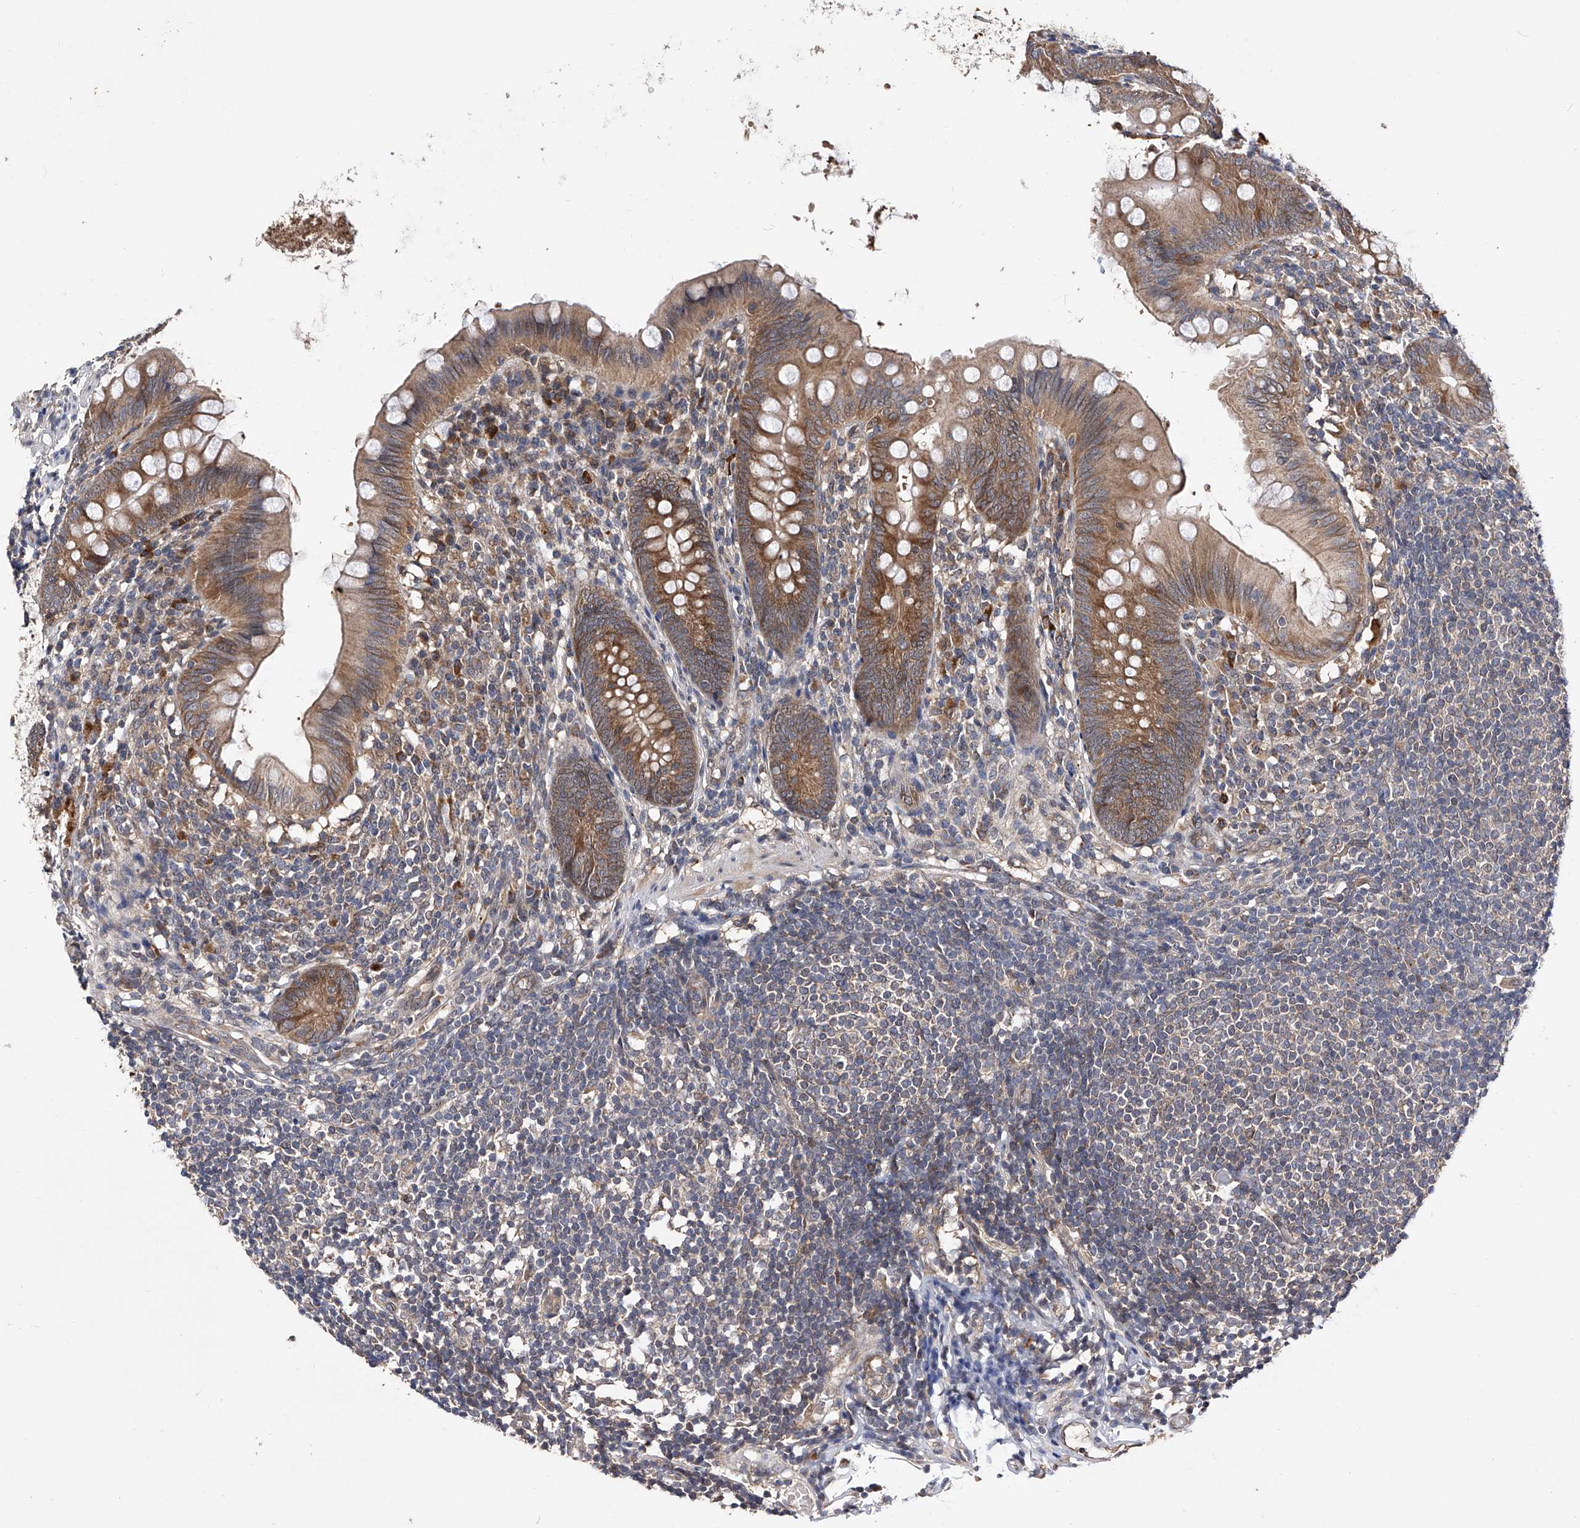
{"staining": {"intensity": "moderate", "quantity": ">75%", "location": "cytoplasmic/membranous"}, "tissue": "appendix", "cell_type": "Glandular cells", "image_type": "normal", "snomed": [{"axis": "morphology", "description": "Normal tissue, NOS"}, {"axis": "topography", "description": "Appendix"}], "caption": "Immunohistochemical staining of benign human appendix exhibits moderate cytoplasmic/membranous protein expression in approximately >75% of glandular cells.", "gene": "USP45", "patient": {"sex": "female", "age": 62}}